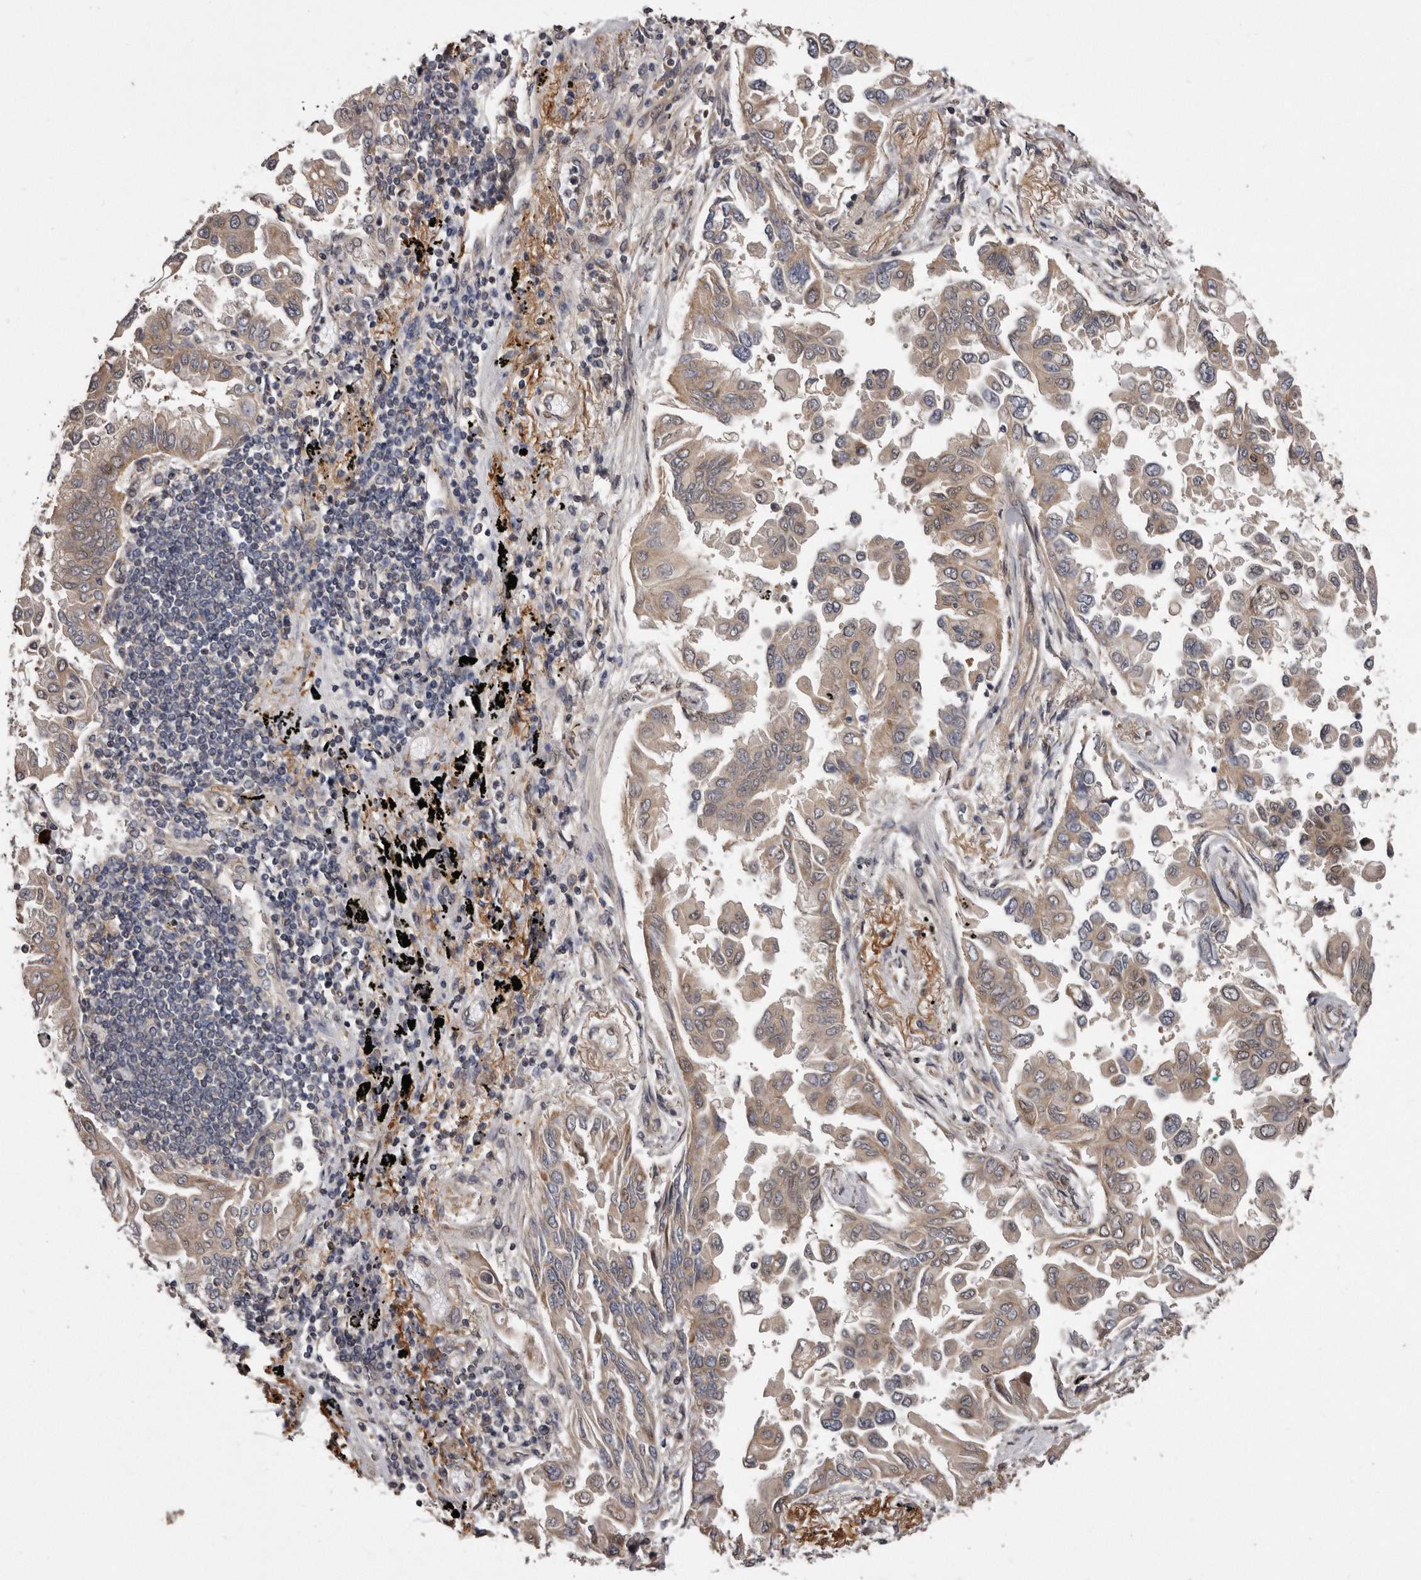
{"staining": {"intensity": "weak", "quantity": ">75%", "location": "cytoplasmic/membranous"}, "tissue": "lung cancer", "cell_type": "Tumor cells", "image_type": "cancer", "snomed": [{"axis": "morphology", "description": "Adenocarcinoma, NOS"}, {"axis": "topography", "description": "Lung"}], "caption": "Protein expression analysis of human lung adenocarcinoma reveals weak cytoplasmic/membranous positivity in about >75% of tumor cells. The staining was performed using DAB (3,3'-diaminobenzidine) to visualize the protein expression in brown, while the nuclei were stained in blue with hematoxylin (Magnification: 20x).", "gene": "ARMCX1", "patient": {"sex": "female", "age": 67}}